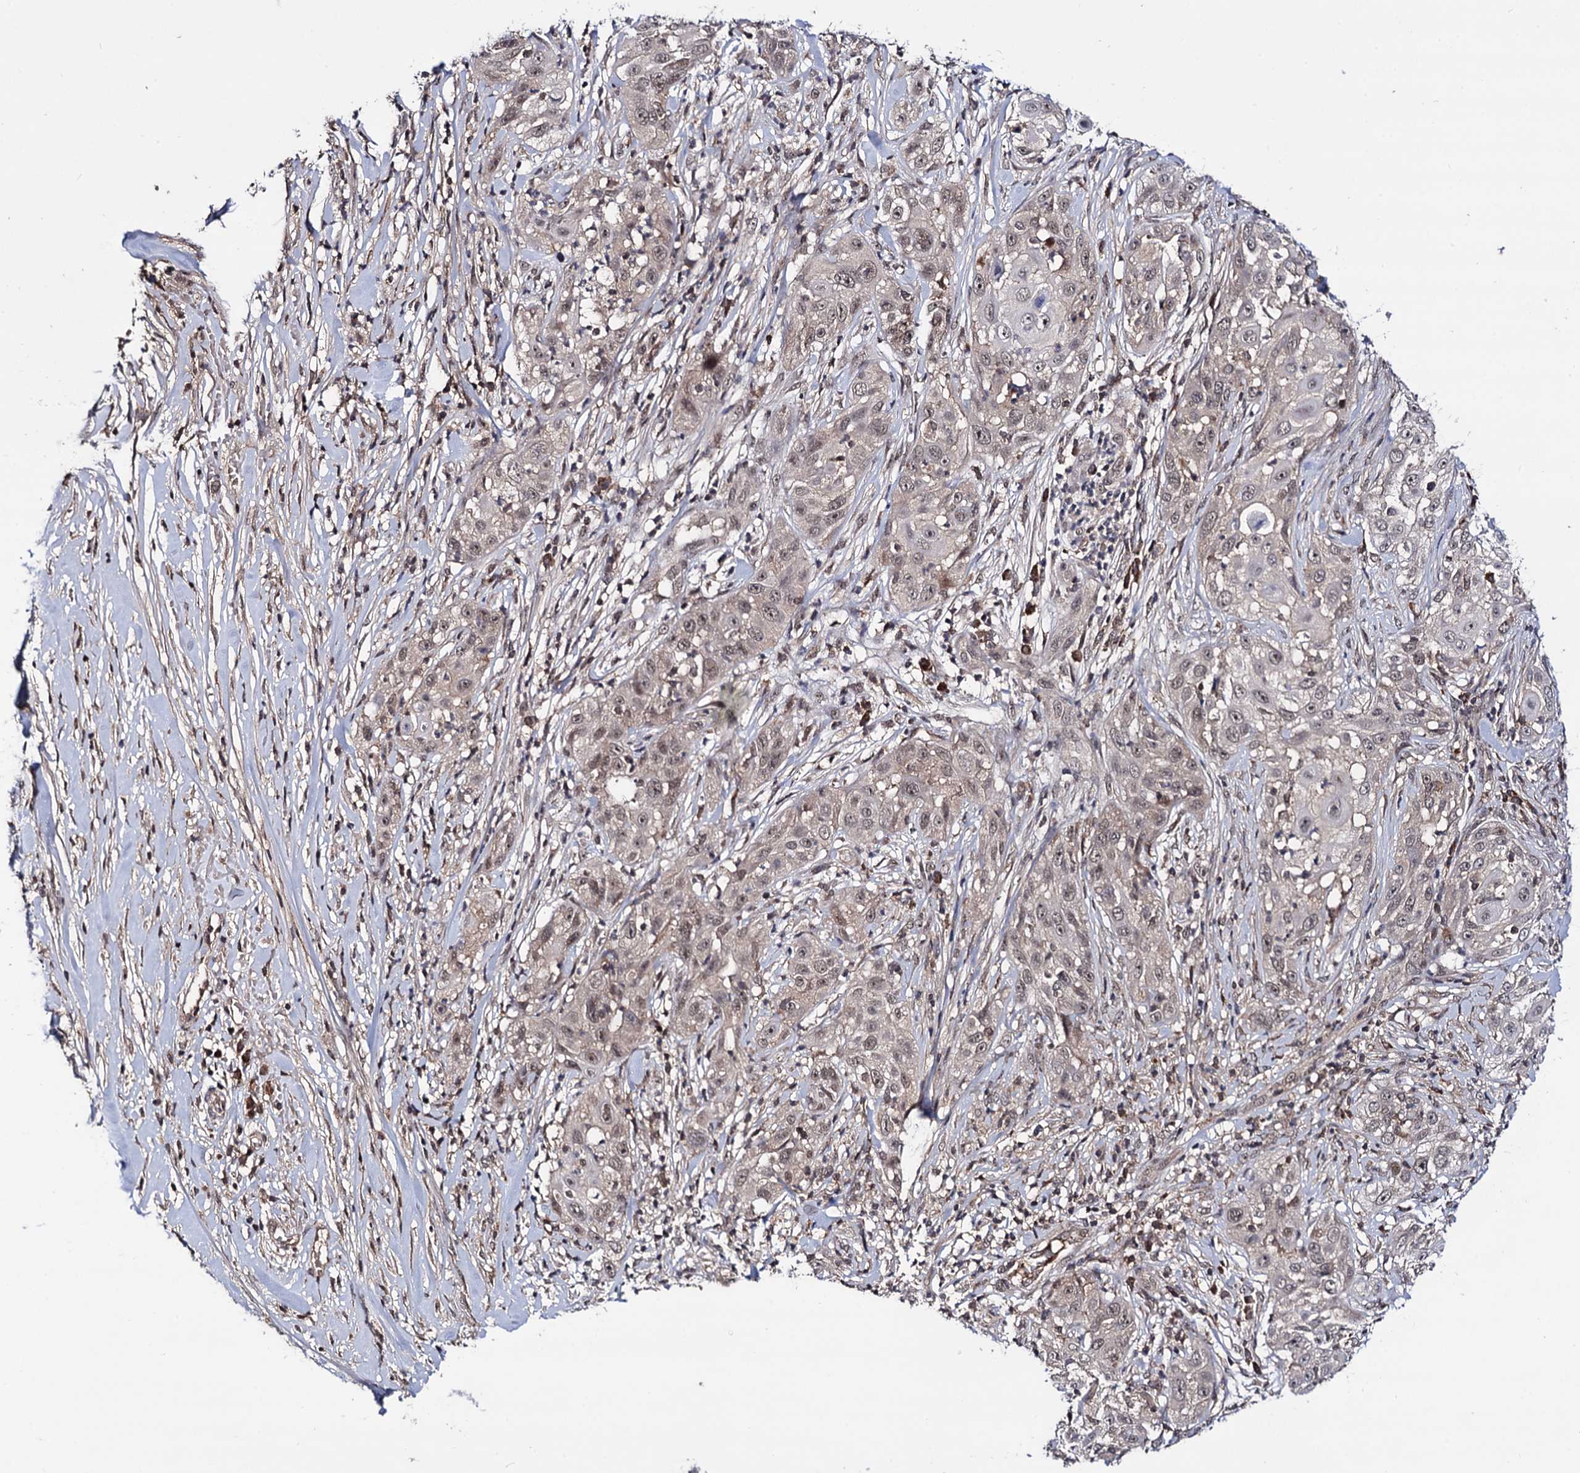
{"staining": {"intensity": "weak", "quantity": "25%-75%", "location": "nuclear"}, "tissue": "skin cancer", "cell_type": "Tumor cells", "image_type": "cancer", "snomed": [{"axis": "morphology", "description": "Squamous cell carcinoma, NOS"}, {"axis": "topography", "description": "Skin"}], "caption": "Tumor cells exhibit weak nuclear expression in about 25%-75% of cells in squamous cell carcinoma (skin).", "gene": "MICAL2", "patient": {"sex": "female", "age": 44}}